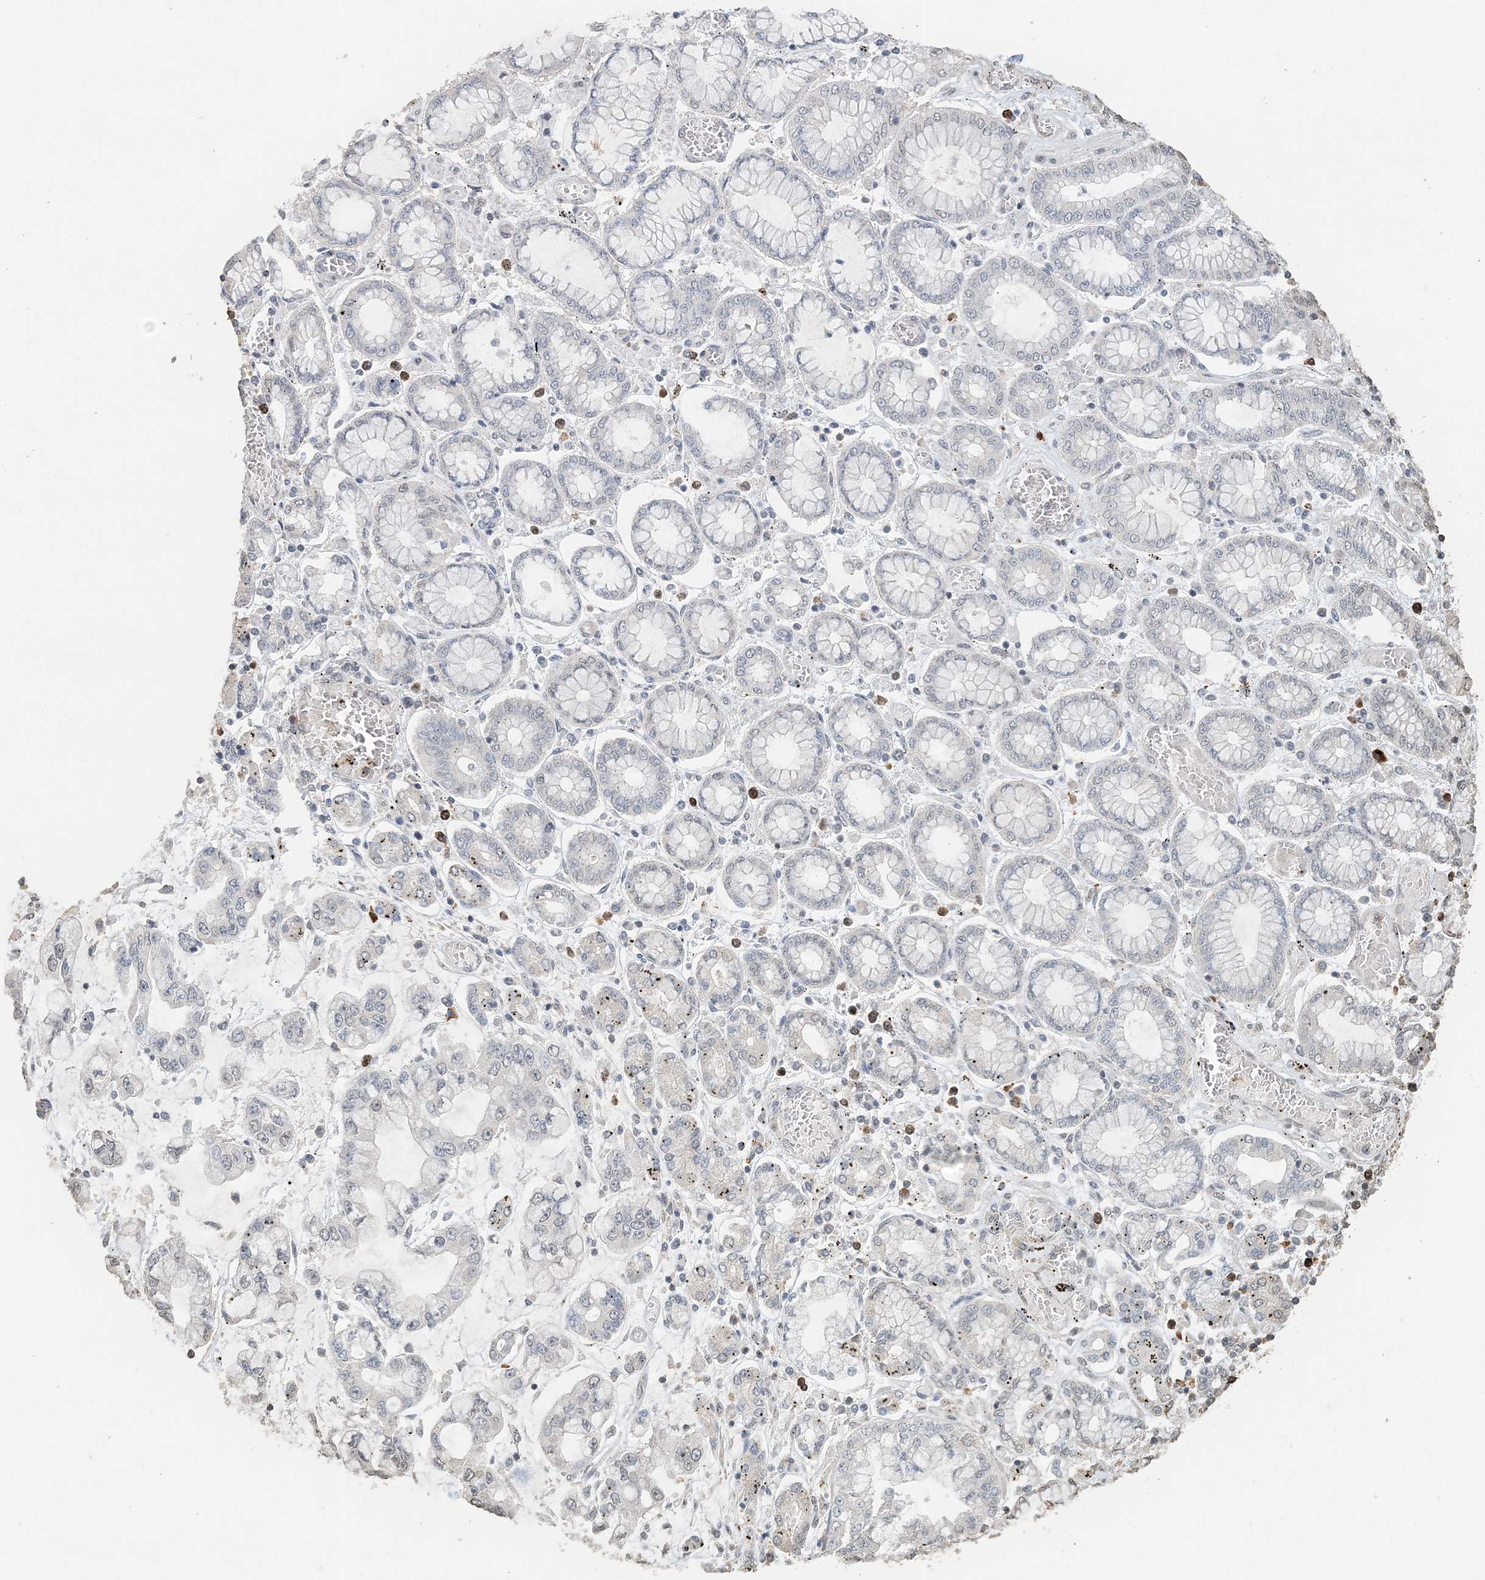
{"staining": {"intensity": "negative", "quantity": "none", "location": "none"}, "tissue": "stomach cancer", "cell_type": "Tumor cells", "image_type": "cancer", "snomed": [{"axis": "morphology", "description": "Normal tissue, NOS"}, {"axis": "morphology", "description": "Adenocarcinoma, NOS"}, {"axis": "topography", "description": "Stomach, upper"}, {"axis": "topography", "description": "Stomach"}], "caption": "DAB immunohistochemical staining of human adenocarcinoma (stomach) shows no significant positivity in tumor cells.", "gene": "FAM110A", "patient": {"sex": "male", "age": 76}}